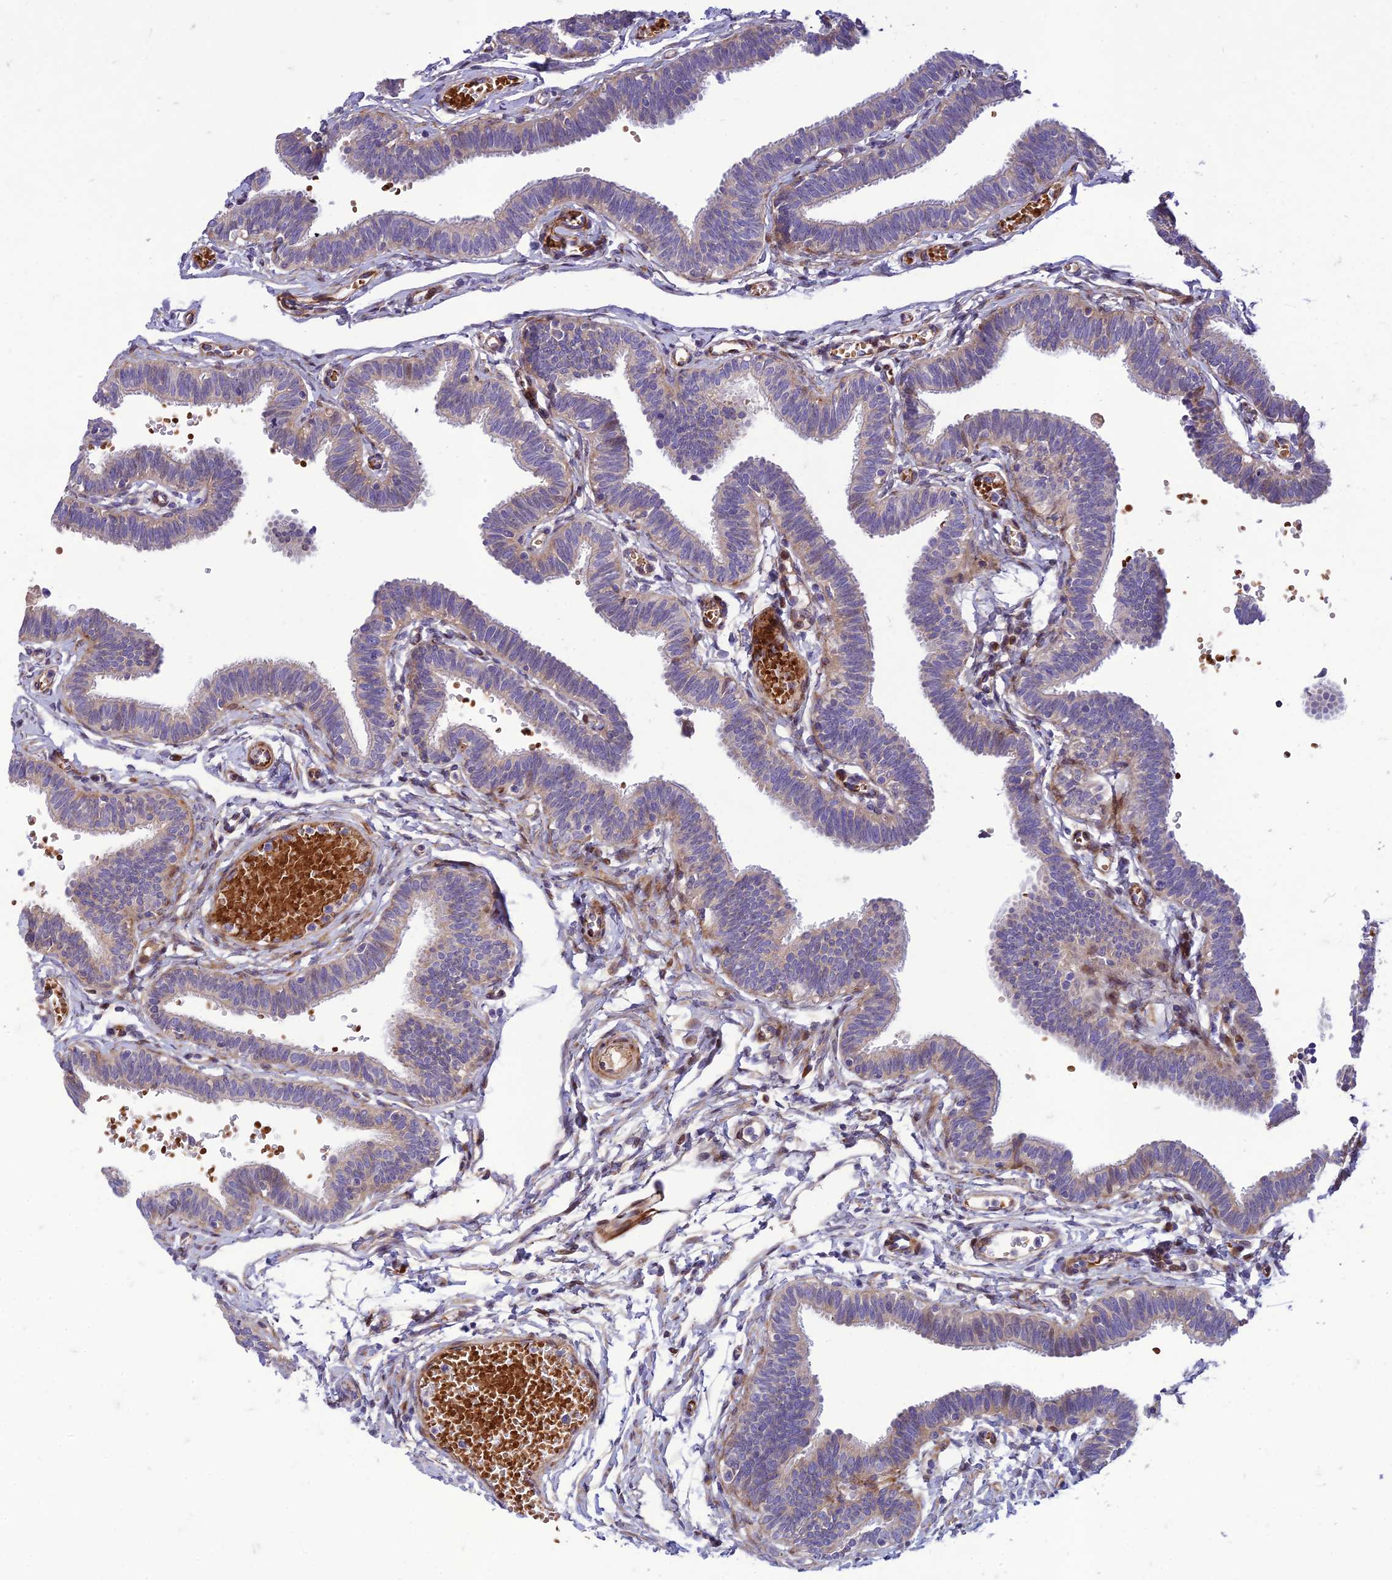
{"staining": {"intensity": "negative", "quantity": "none", "location": "none"}, "tissue": "fallopian tube", "cell_type": "Glandular cells", "image_type": "normal", "snomed": [{"axis": "morphology", "description": "Normal tissue, NOS"}, {"axis": "topography", "description": "Fallopian tube"}, {"axis": "topography", "description": "Ovary"}], "caption": "IHC photomicrograph of normal fallopian tube: human fallopian tube stained with DAB (3,3'-diaminobenzidine) shows no significant protein staining in glandular cells.", "gene": "SEL1L3", "patient": {"sex": "female", "age": 23}}